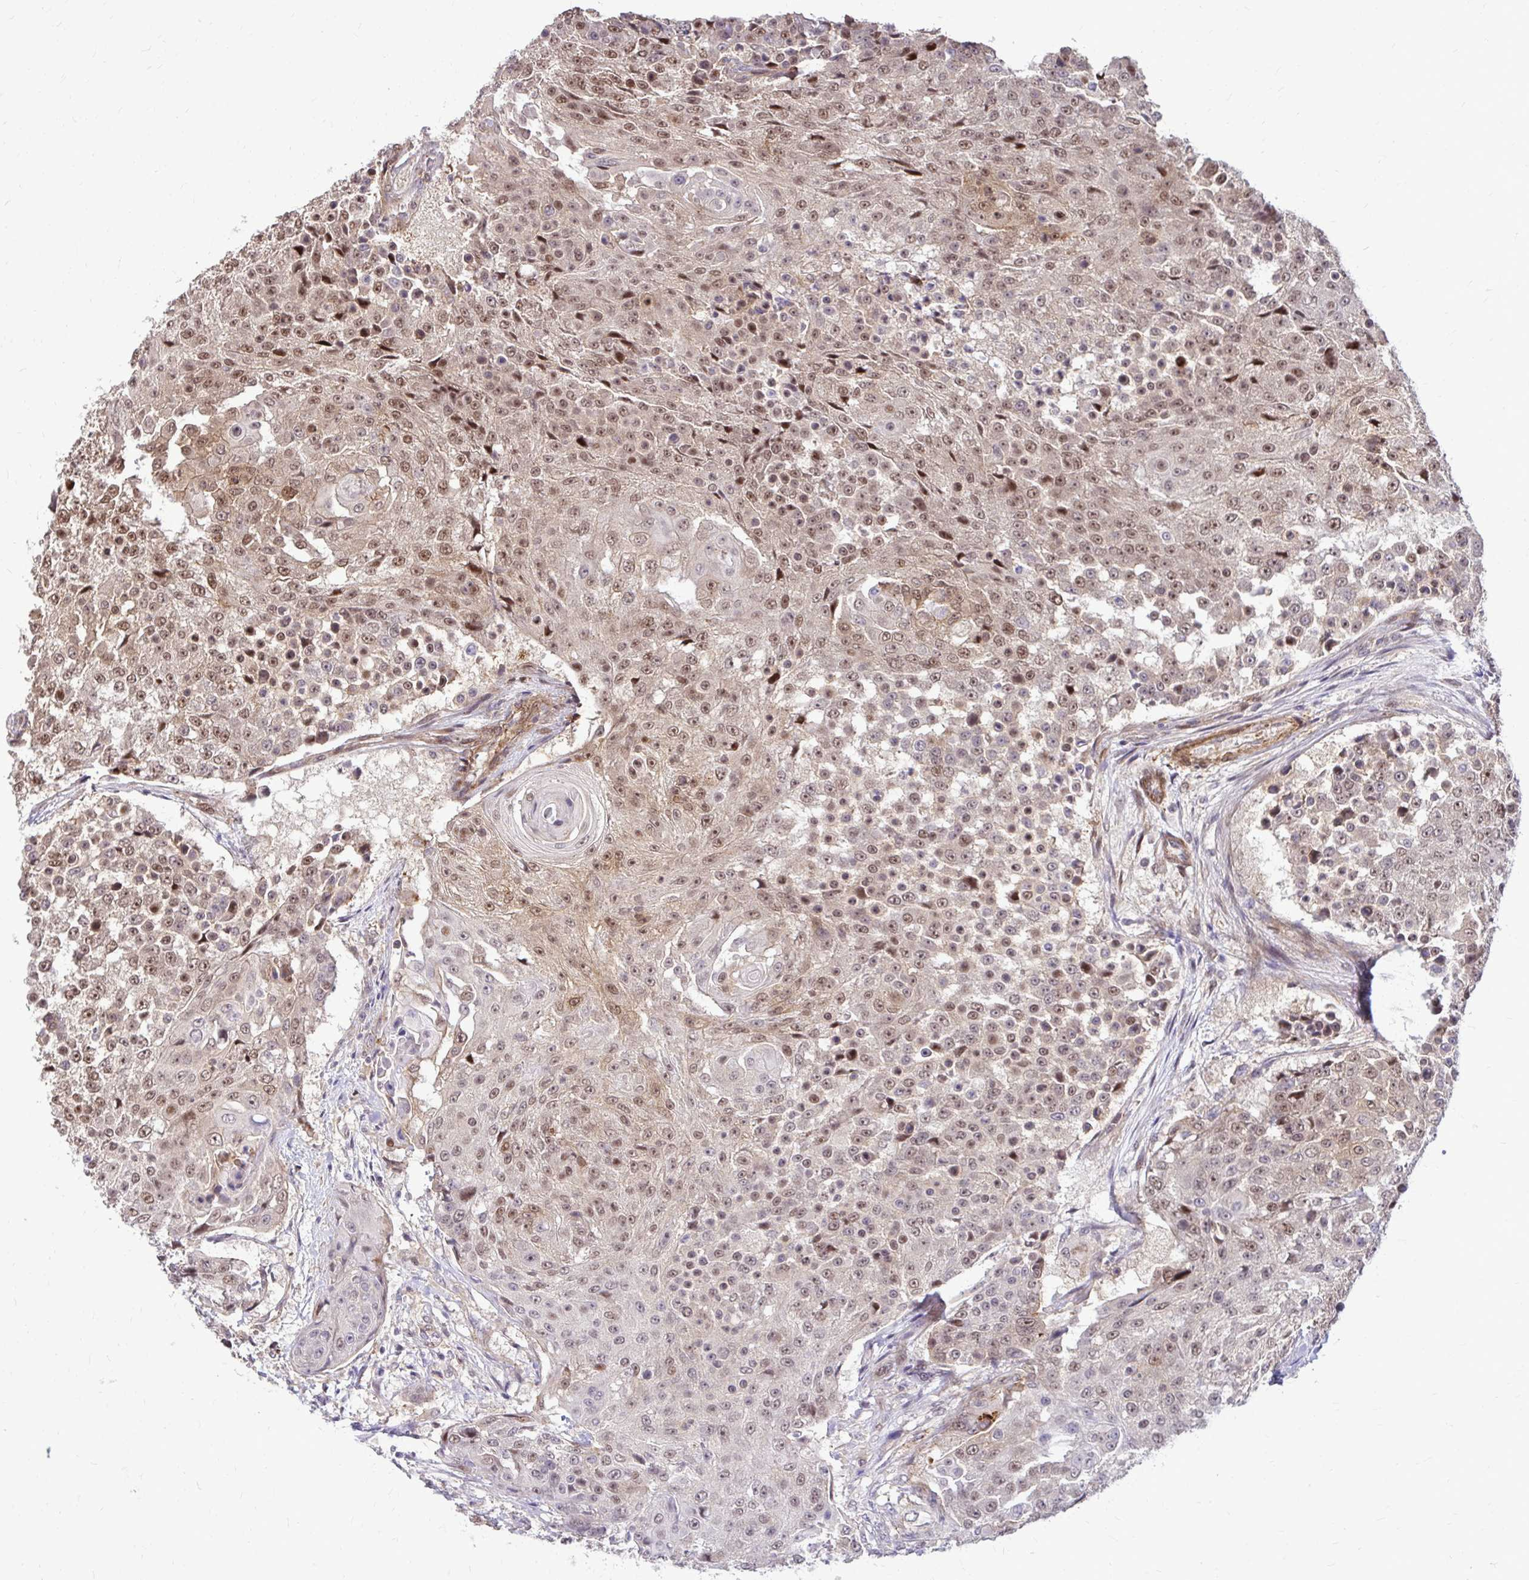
{"staining": {"intensity": "weak", "quantity": ">75%", "location": "cytoplasmic/membranous,nuclear"}, "tissue": "urothelial cancer", "cell_type": "Tumor cells", "image_type": "cancer", "snomed": [{"axis": "morphology", "description": "Urothelial carcinoma, High grade"}, {"axis": "topography", "description": "Urinary bladder"}], "caption": "Protein positivity by IHC shows weak cytoplasmic/membranous and nuclear positivity in approximately >75% of tumor cells in high-grade urothelial carcinoma.", "gene": "TRIP6", "patient": {"sex": "female", "age": 63}}